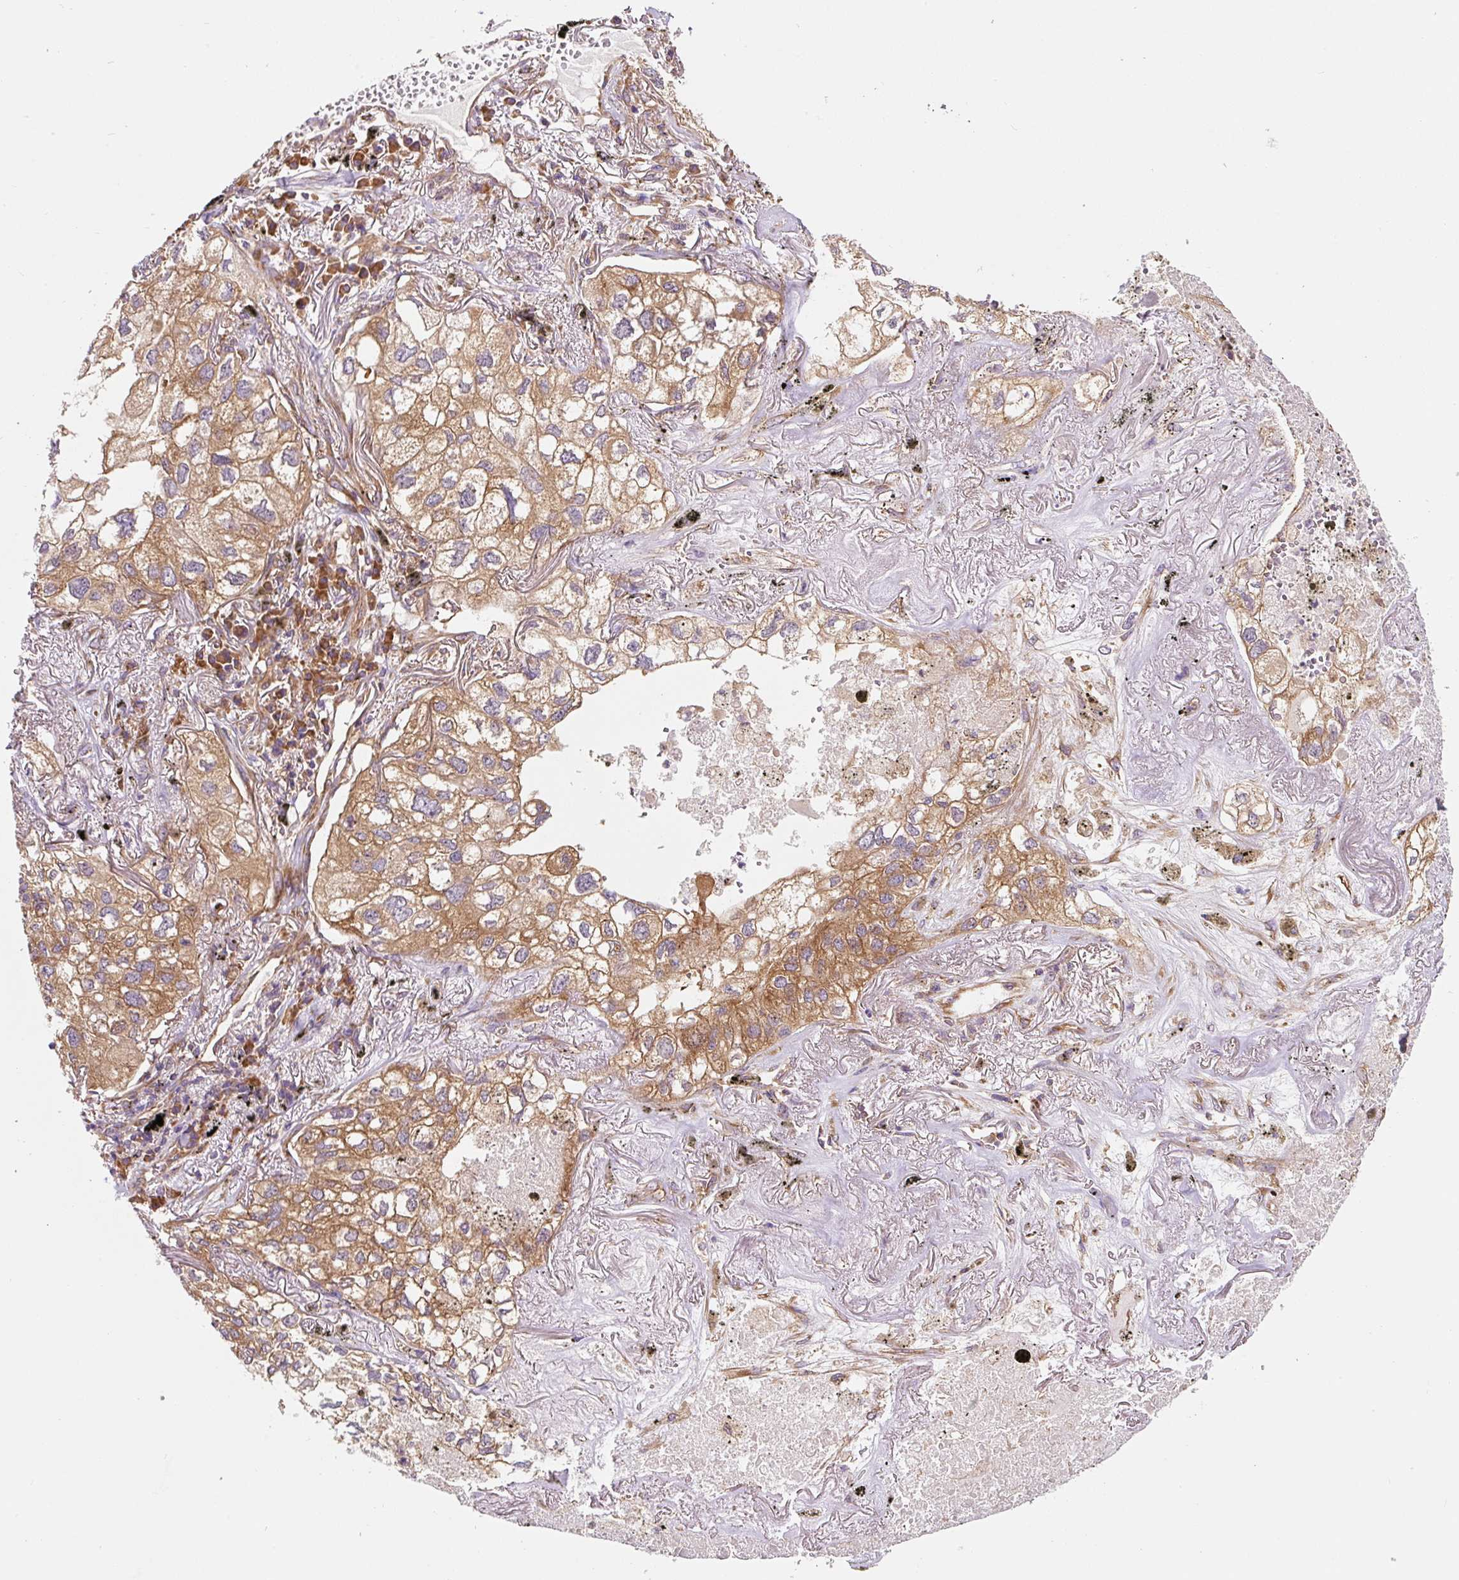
{"staining": {"intensity": "moderate", "quantity": ">75%", "location": "cytoplasmic/membranous"}, "tissue": "lung cancer", "cell_type": "Tumor cells", "image_type": "cancer", "snomed": [{"axis": "morphology", "description": "Adenocarcinoma, NOS"}, {"axis": "topography", "description": "Lung"}], "caption": "Moderate cytoplasmic/membranous expression is seen in approximately >75% of tumor cells in lung cancer. (DAB (3,3'-diaminobenzidine) IHC, brown staining for protein, blue staining for nuclei).", "gene": "EIF2S2", "patient": {"sex": "male", "age": 65}}